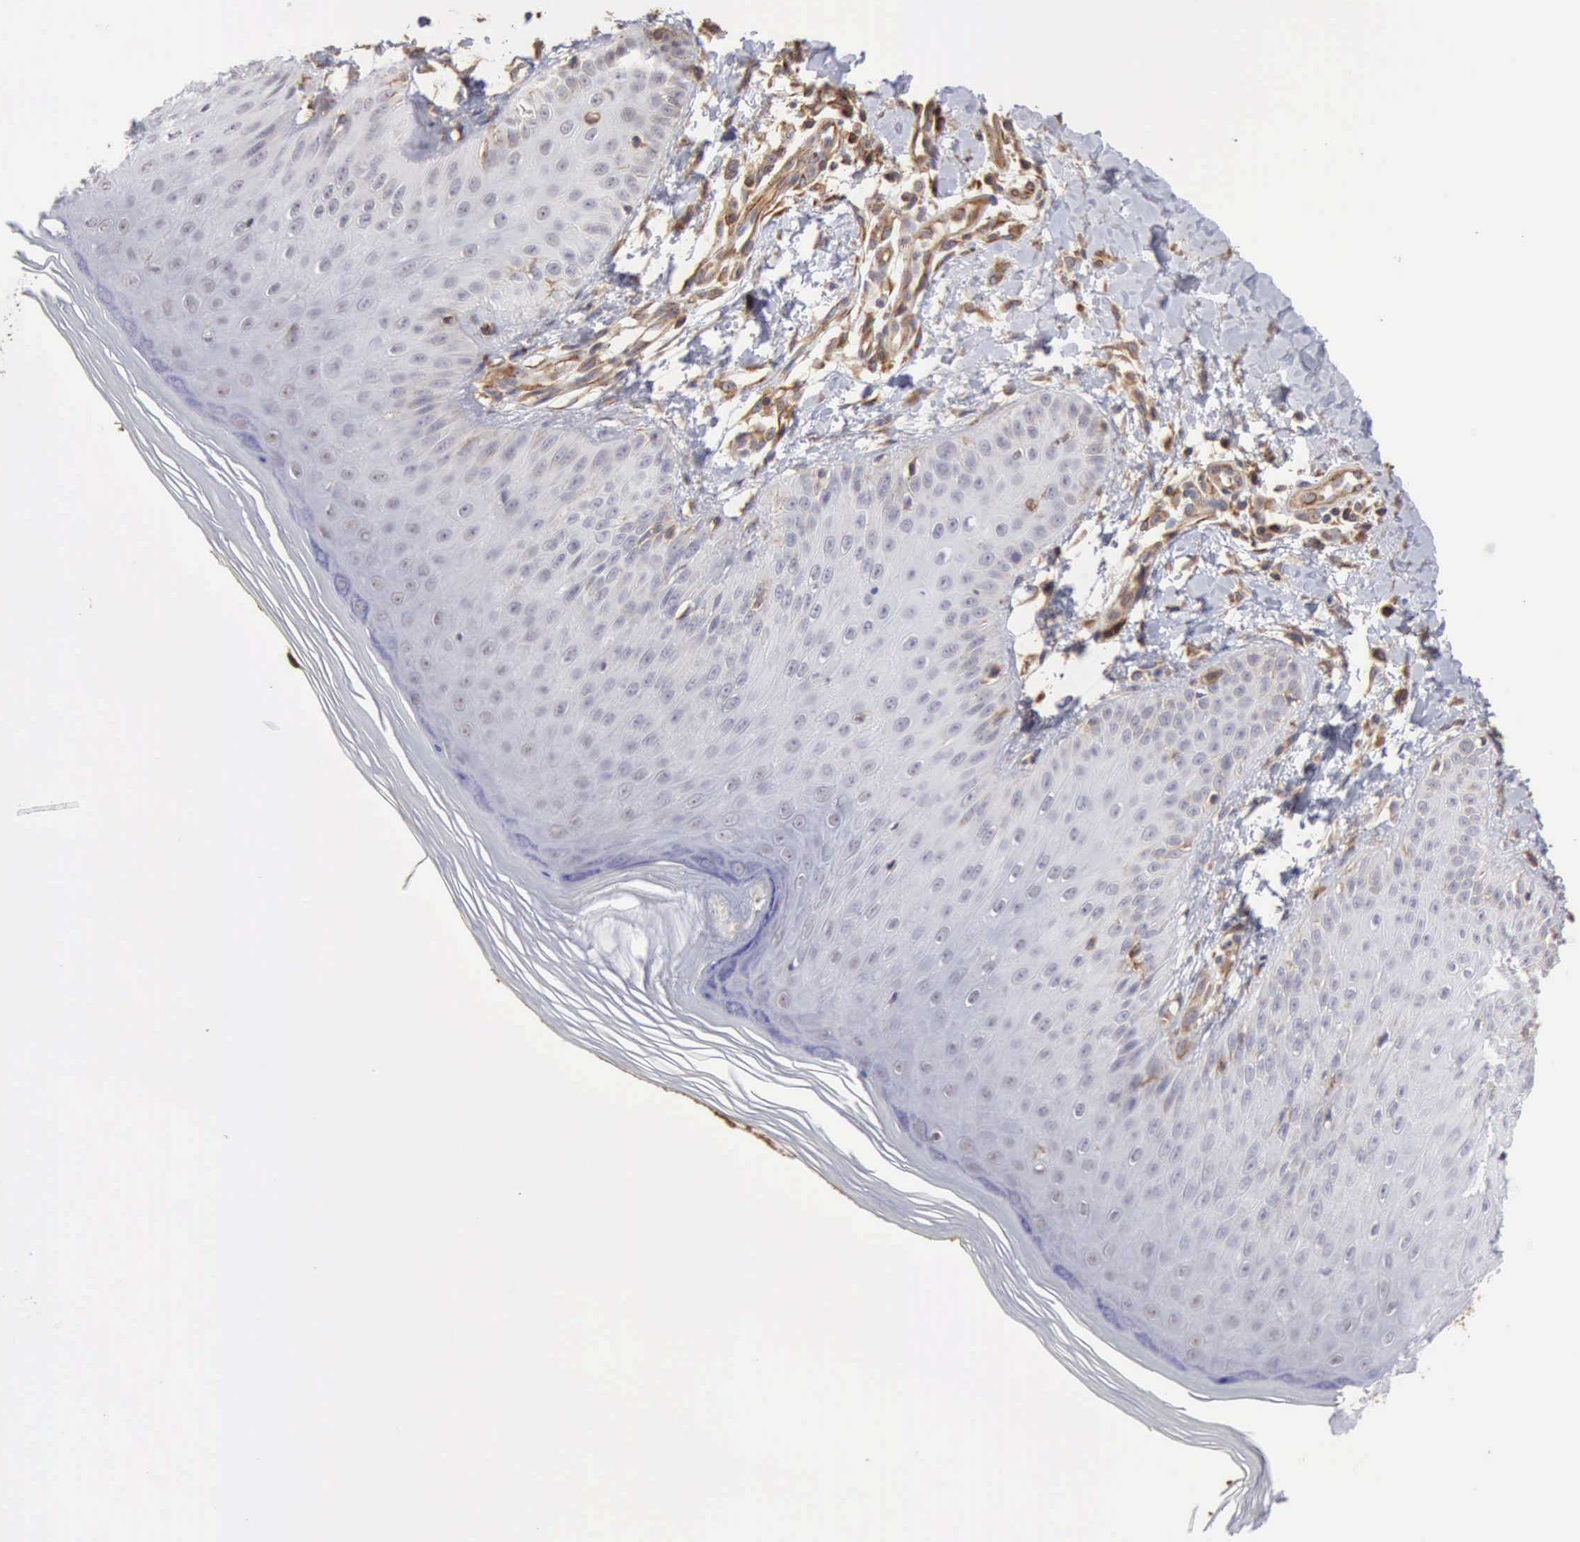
{"staining": {"intensity": "weak", "quantity": "<25%", "location": "cytoplasmic/membranous"}, "tissue": "skin", "cell_type": "Epidermal cells", "image_type": "normal", "snomed": [{"axis": "morphology", "description": "Normal tissue, NOS"}, {"axis": "morphology", "description": "Inflammation, NOS"}, {"axis": "topography", "description": "Soft tissue"}, {"axis": "topography", "description": "Anal"}], "caption": "Immunohistochemical staining of normal skin displays no significant staining in epidermal cells. The staining is performed using DAB (3,3'-diaminobenzidine) brown chromogen with nuclei counter-stained in using hematoxylin.", "gene": "GPR101", "patient": {"sex": "female", "age": 15}}